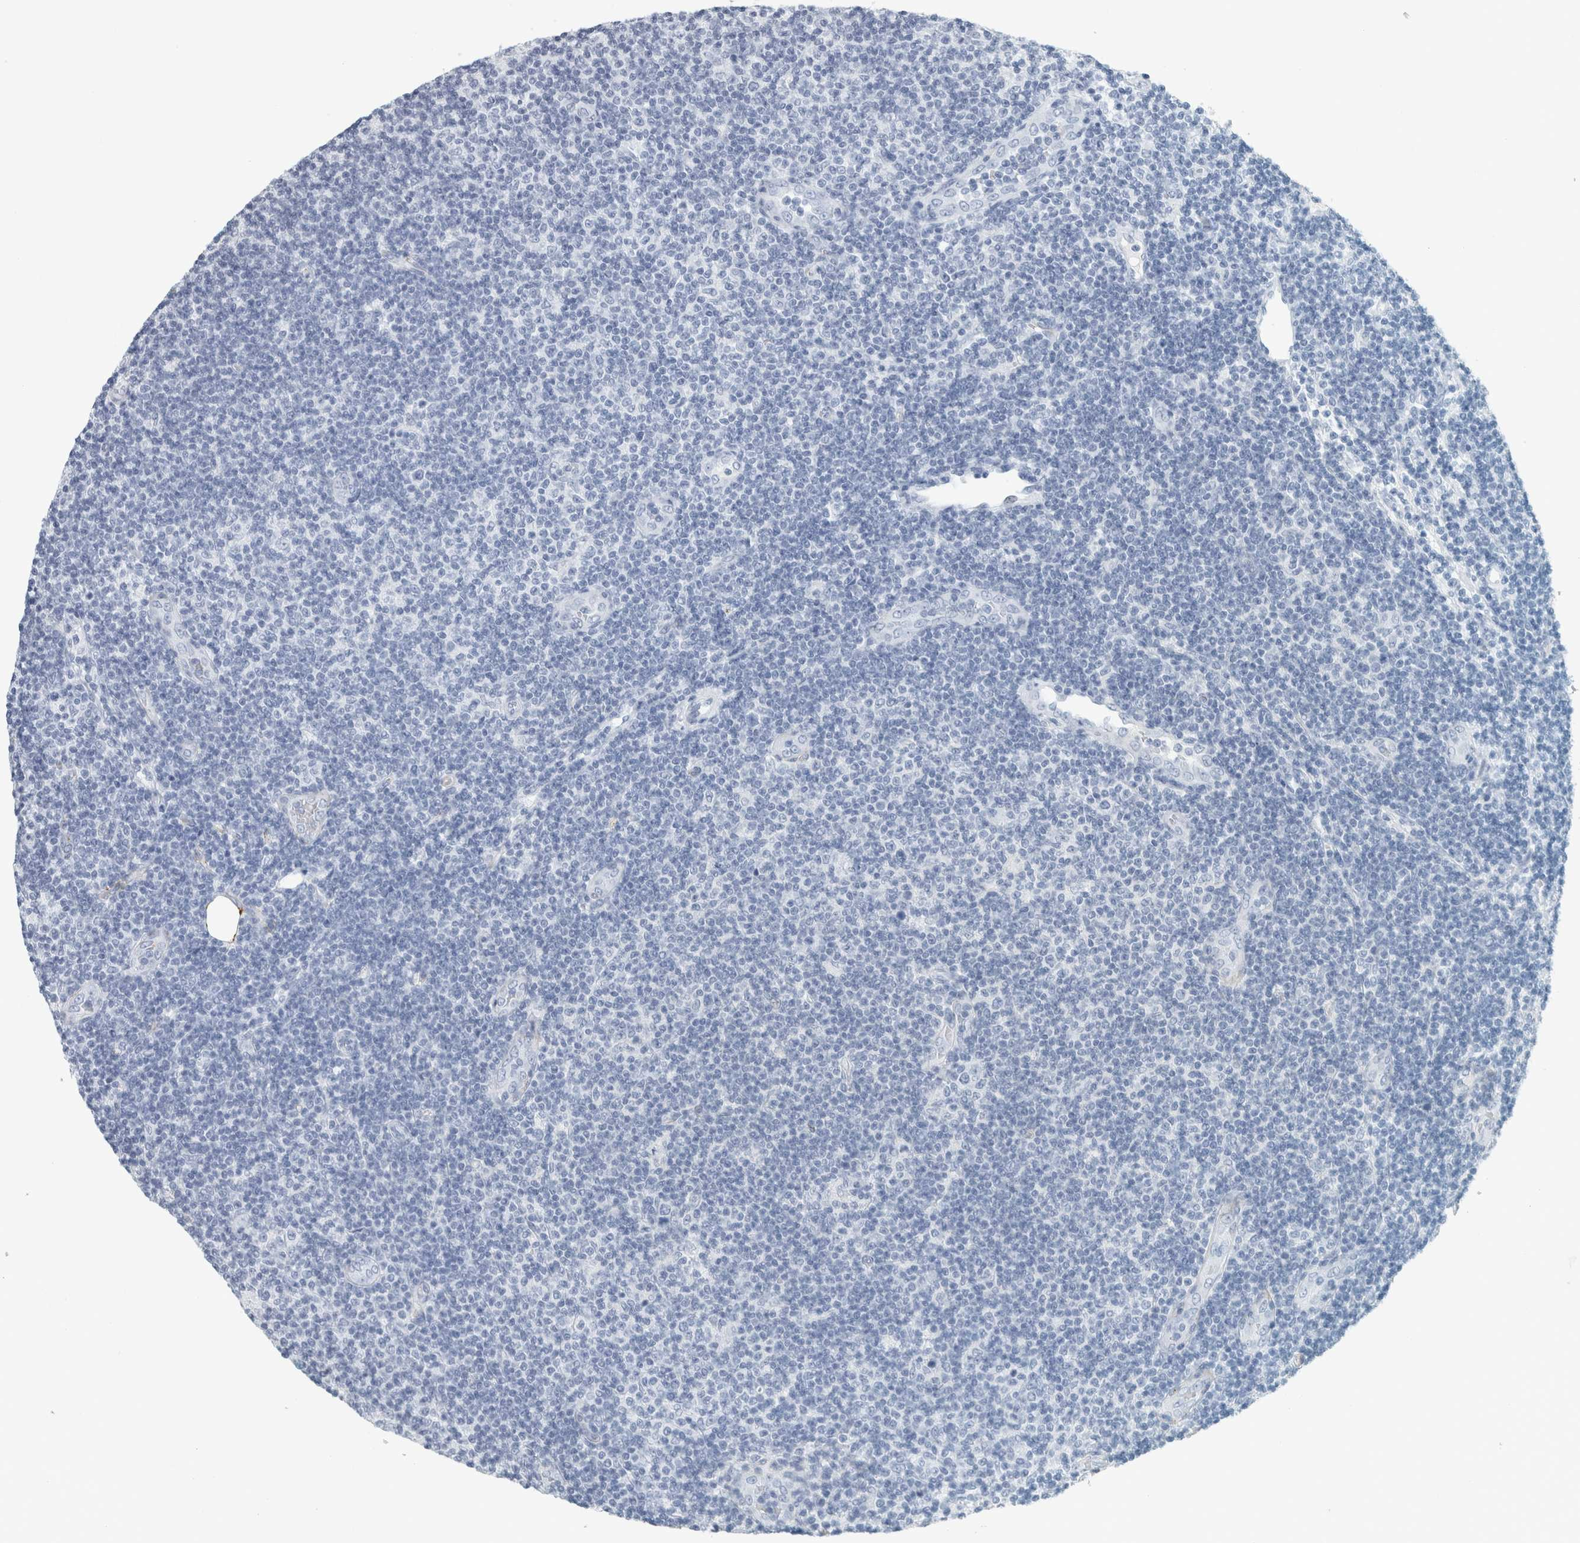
{"staining": {"intensity": "negative", "quantity": "none", "location": "none"}, "tissue": "lymphoma", "cell_type": "Tumor cells", "image_type": "cancer", "snomed": [{"axis": "morphology", "description": "Malignant lymphoma, non-Hodgkin's type, Low grade"}, {"axis": "topography", "description": "Lymph node"}], "caption": "Protein analysis of lymphoma shows no significant staining in tumor cells.", "gene": "CD36", "patient": {"sex": "male", "age": 83}}